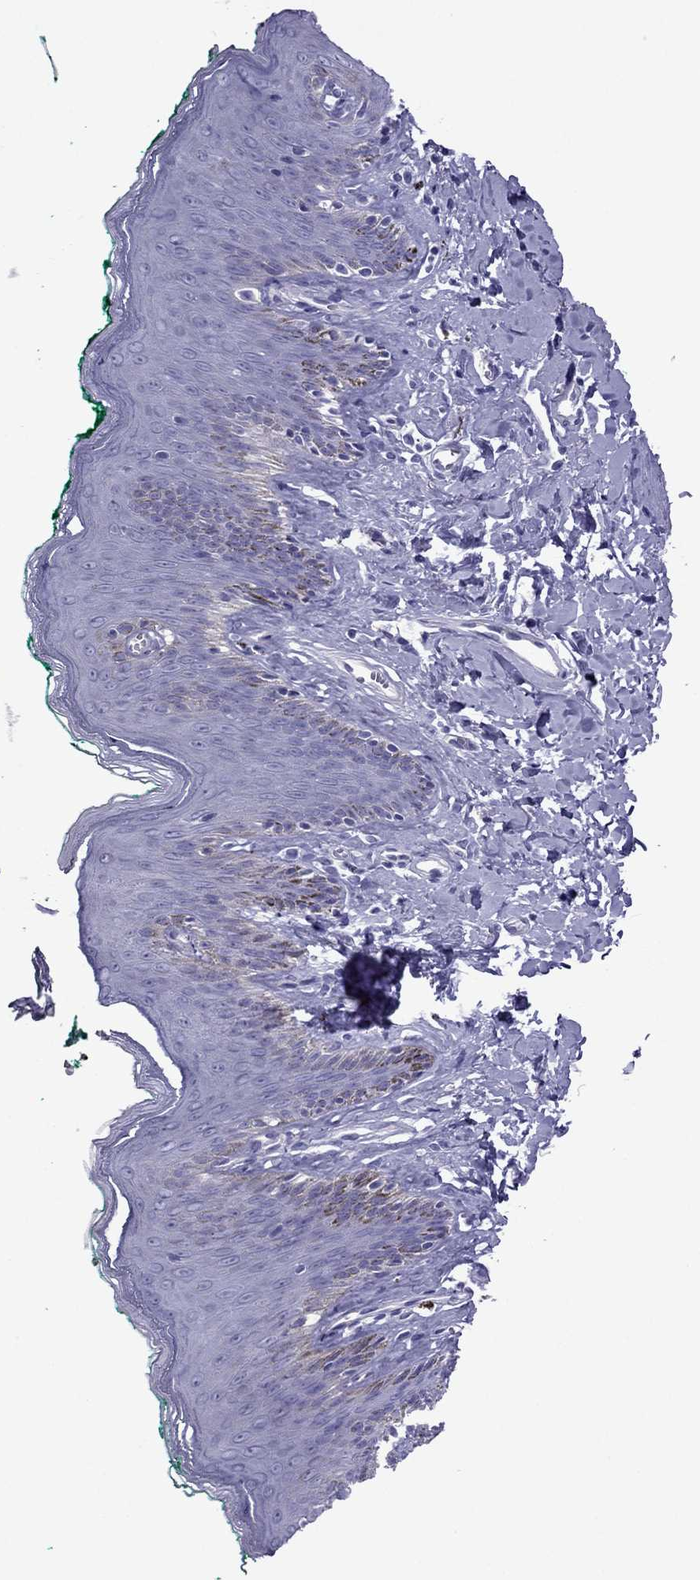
{"staining": {"intensity": "negative", "quantity": "none", "location": "none"}, "tissue": "skin", "cell_type": "Epidermal cells", "image_type": "normal", "snomed": [{"axis": "morphology", "description": "Normal tissue, NOS"}, {"axis": "topography", "description": "Vulva"}], "caption": "Immunohistochemistry image of benign skin: human skin stained with DAB (3,3'-diaminobenzidine) reveals no significant protein staining in epidermal cells. (Stains: DAB IHC with hematoxylin counter stain, Microscopy: brightfield microscopy at high magnification).", "gene": "MYL11", "patient": {"sex": "female", "age": 66}}